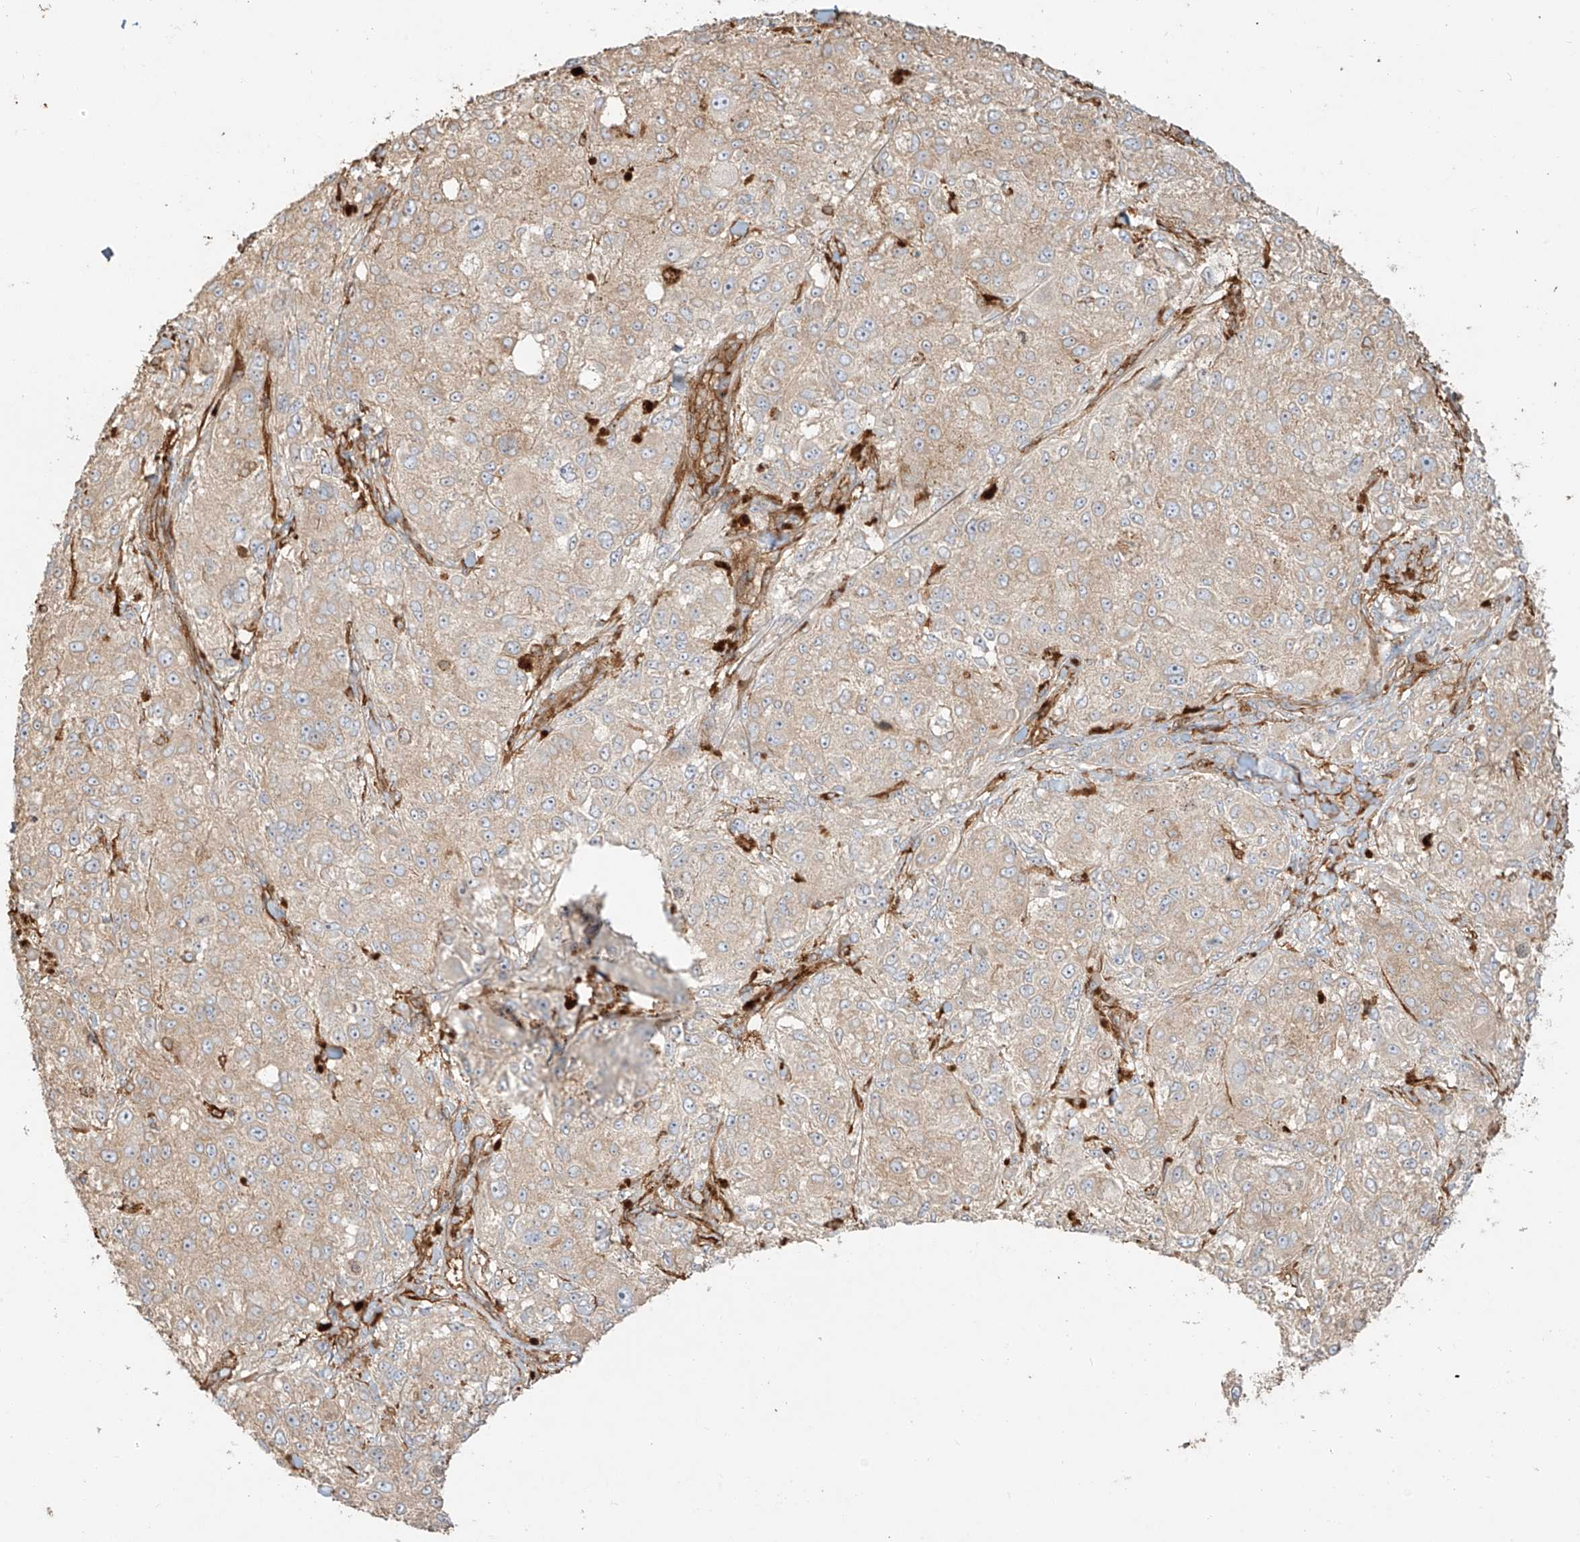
{"staining": {"intensity": "weak", "quantity": "<25%", "location": "cytoplasmic/membranous"}, "tissue": "melanoma", "cell_type": "Tumor cells", "image_type": "cancer", "snomed": [{"axis": "morphology", "description": "Necrosis, NOS"}, {"axis": "morphology", "description": "Malignant melanoma, NOS"}, {"axis": "topography", "description": "Skin"}], "caption": "Tumor cells are negative for protein expression in human melanoma.", "gene": "SNX9", "patient": {"sex": "female", "age": 87}}